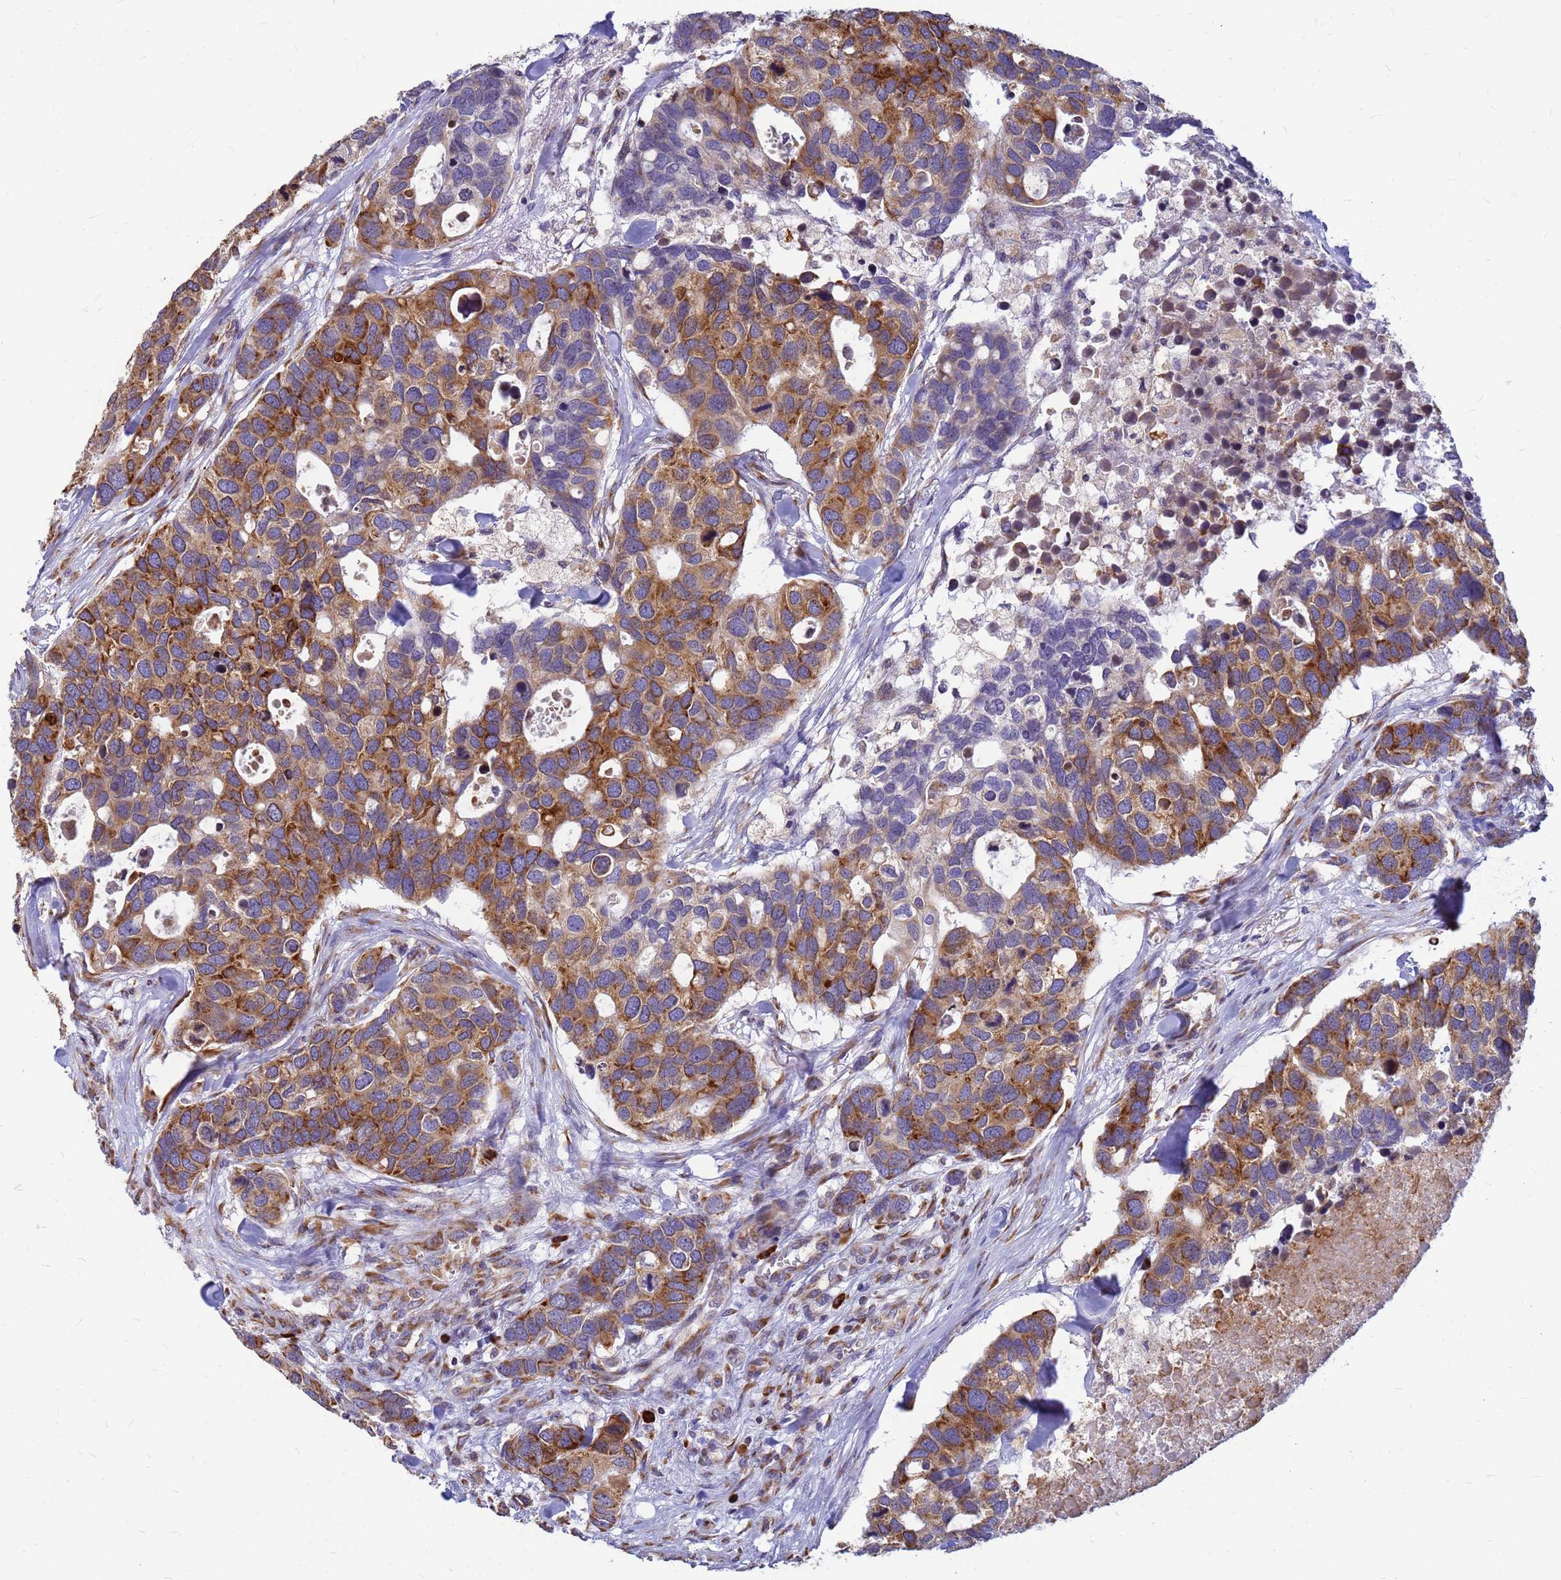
{"staining": {"intensity": "moderate", "quantity": ">75%", "location": "cytoplasmic/membranous"}, "tissue": "breast cancer", "cell_type": "Tumor cells", "image_type": "cancer", "snomed": [{"axis": "morphology", "description": "Duct carcinoma"}, {"axis": "topography", "description": "Breast"}], "caption": "Protein expression analysis of human breast cancer (invasive ductal carcinoma) reveals moderate cytoplasmic/membranous staining in approximately >75% of tumor cells.", "gene": "SSR4", "patient": {"sex": "female", "age": 83}}